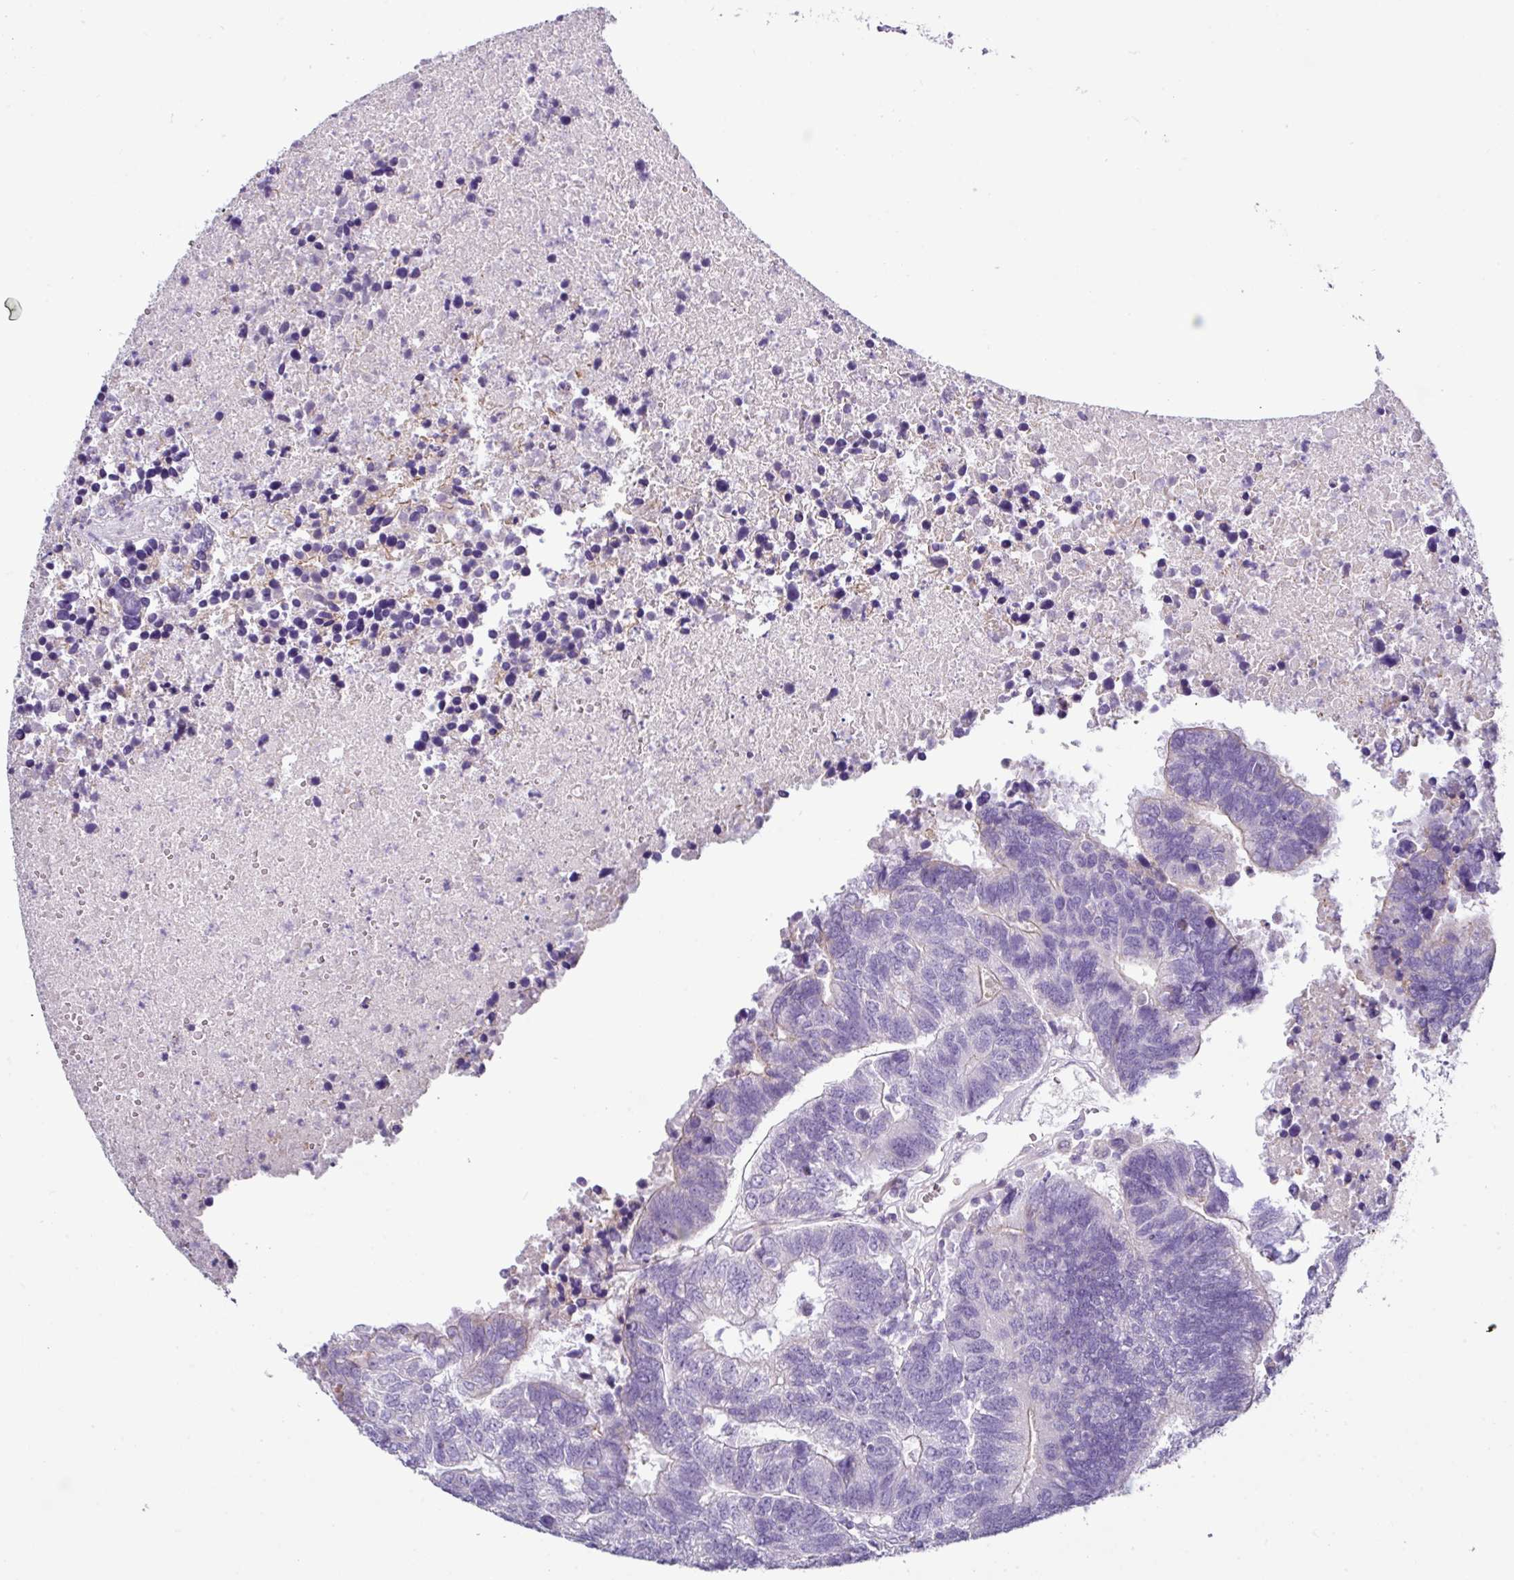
{"staining": {"intensity": "negative", "quantity": "none", "location": "none"}, "tissue": "colorectal cancer", "cell_type": "Tumor cells", "image_type": "cancer", "snomed": [{"axis": "morphology", "description": "Adenocarcinoma, NOS"}, {"axis": "topography", "description": "Colon"}], "caption": "High power microscopy image of an immunohistochemistry (IHC) photomicrograph of colorectal cancer, revealing no significant staining in tumor cells.", "gene": "RGS16", "patient": {"sex": "female", "age": 48}}